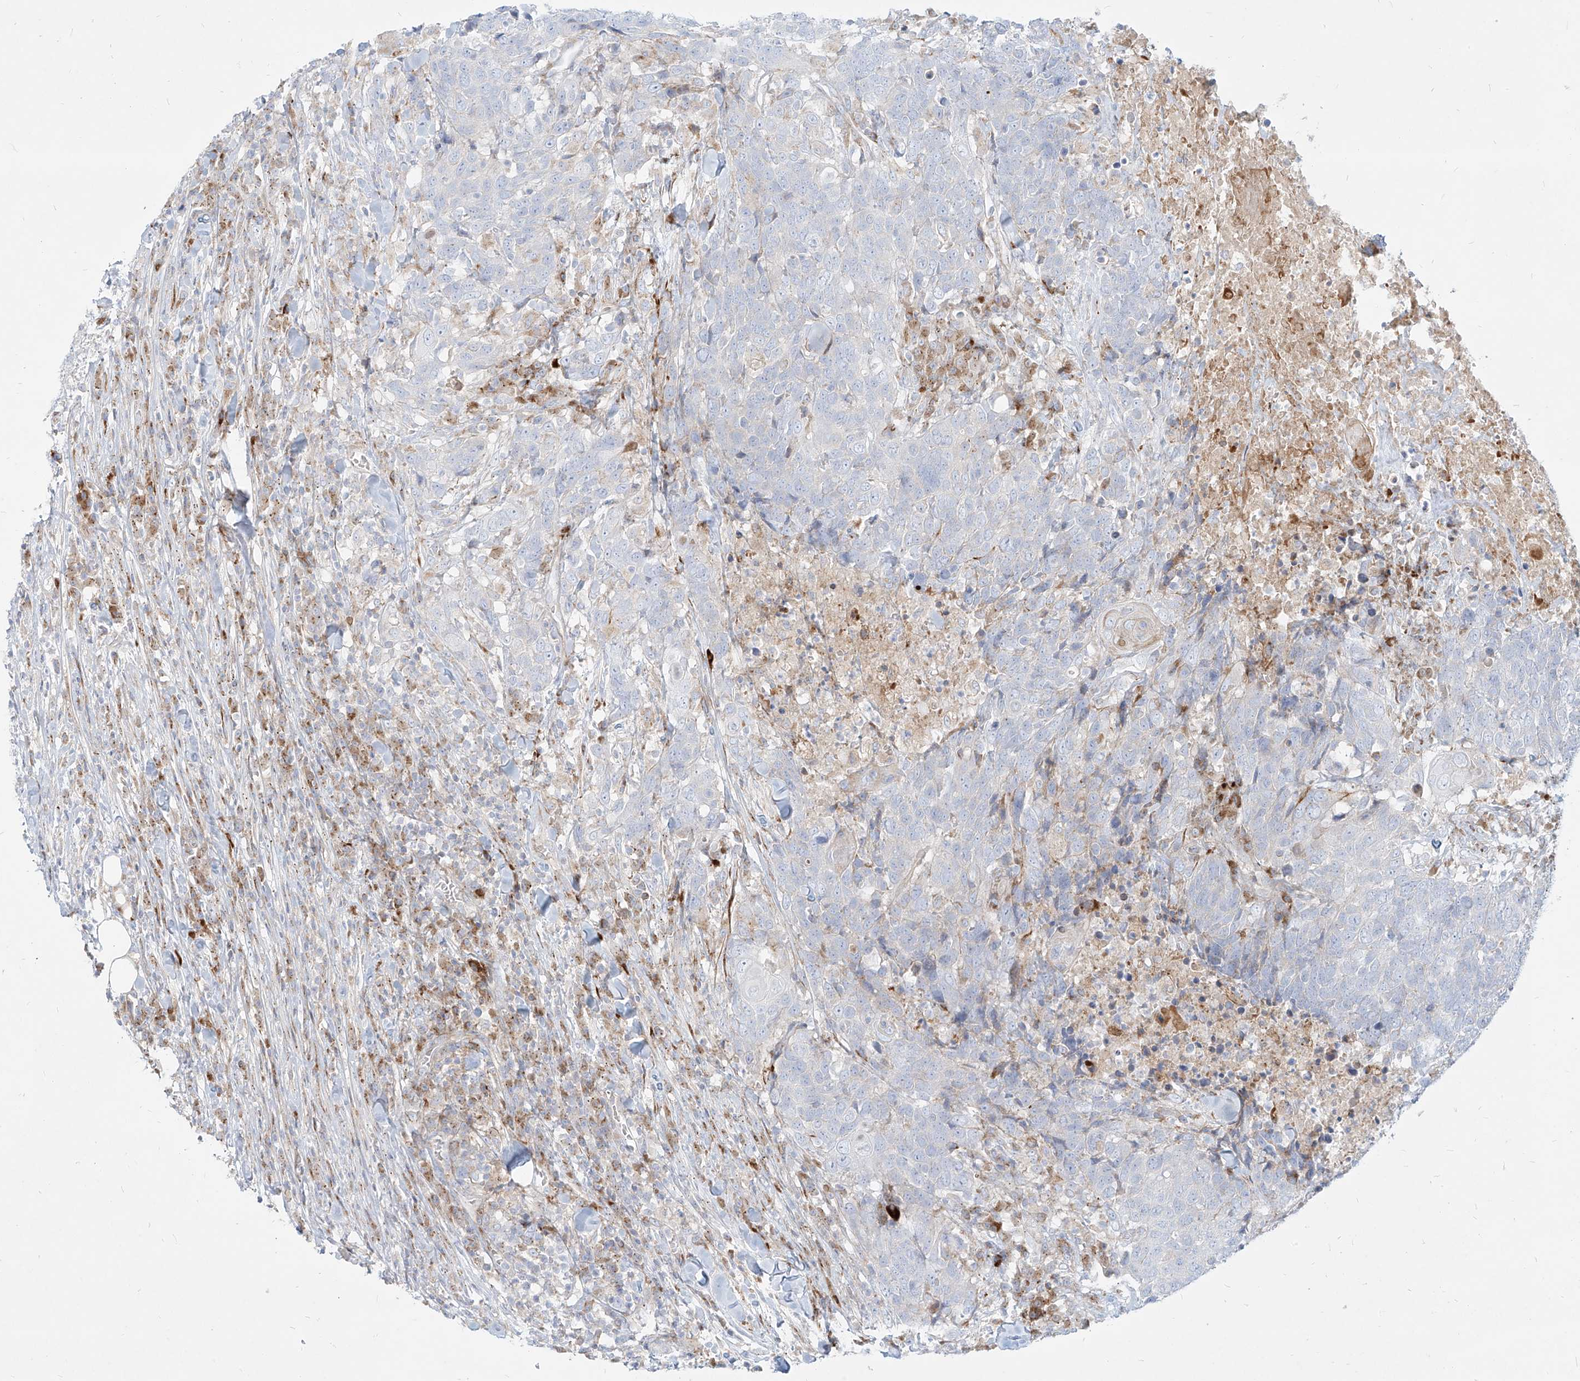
{"staining": {"intensity": "negative", "quantity": "none", "location": "none"}, "tissue": "head and neck cancer", "cell_type": "Tumor cells", "image_type": "cancer", "snomed": [{"axis": "morphology", "description": "Squamous cell carcinoma, NOS"}, {"axis": "topography", "description": "Head-Neck"}], "caption": "DAB immunohistochemical staining of squamous cell carcinoma (head and neck) exhibits no significant expression in tumor cells.", "gene": "MTX2", "patient": {"sex": "male", "age": 66}}